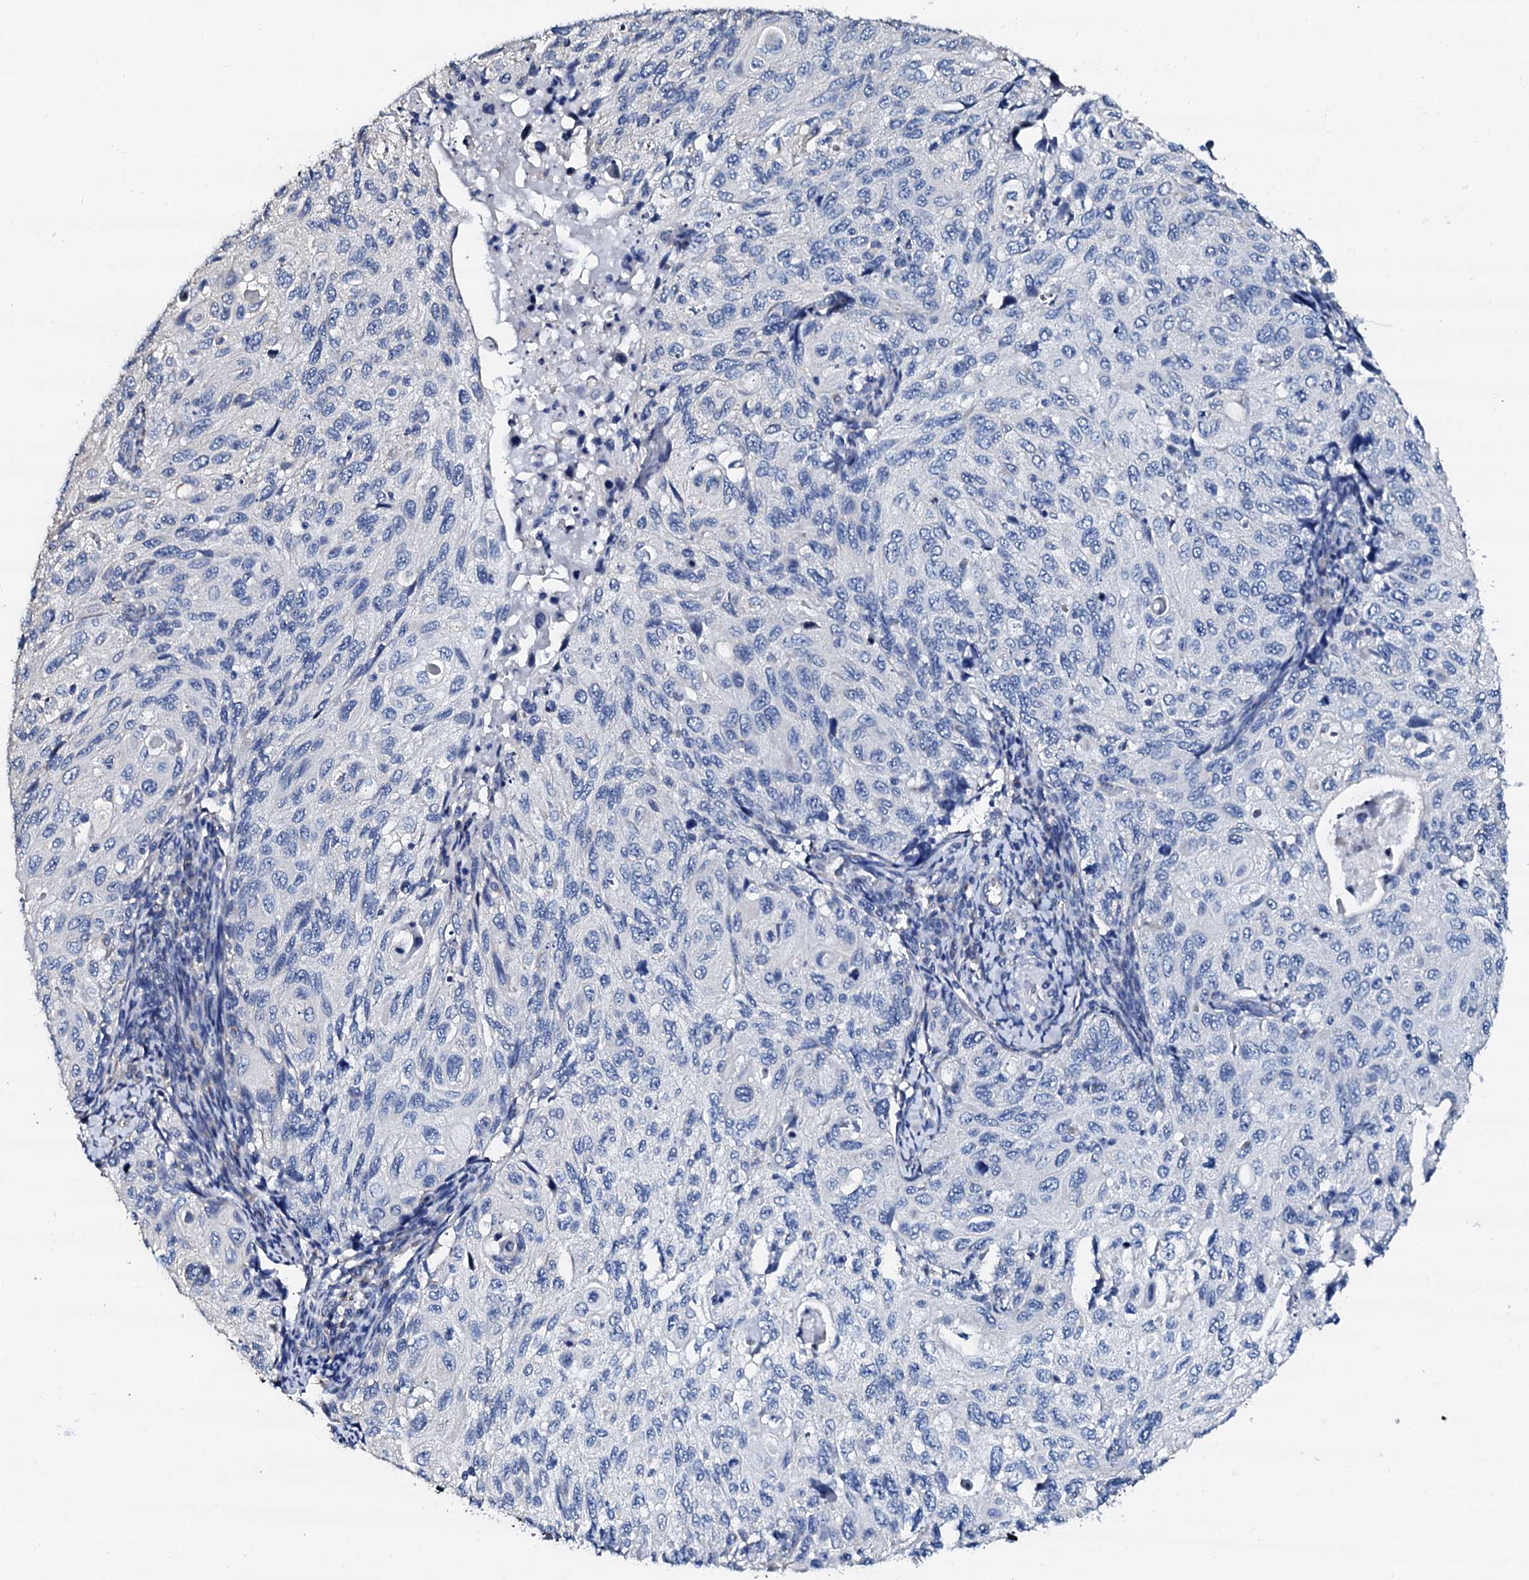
{"staining": {"intensity": "negative", "quantity": "none", "location": "none"}, "tissue": "cervical cancer", "cell_type": "Tumor cells", "image_type": "cancer", "snomed": [{"axis": "morphology", "description": "Squamous cell carcinoma, NOS"}, {"axis": "topography", "description": "Cervix"}], "caption": "Cervical cancer (squamous cell carcinoma) stained for a protein using immunohistochemistry (IHC) reveals no staining tumor cells.", "gene": "AKAP3", "patient": {"sex": "female", "age": 70}}